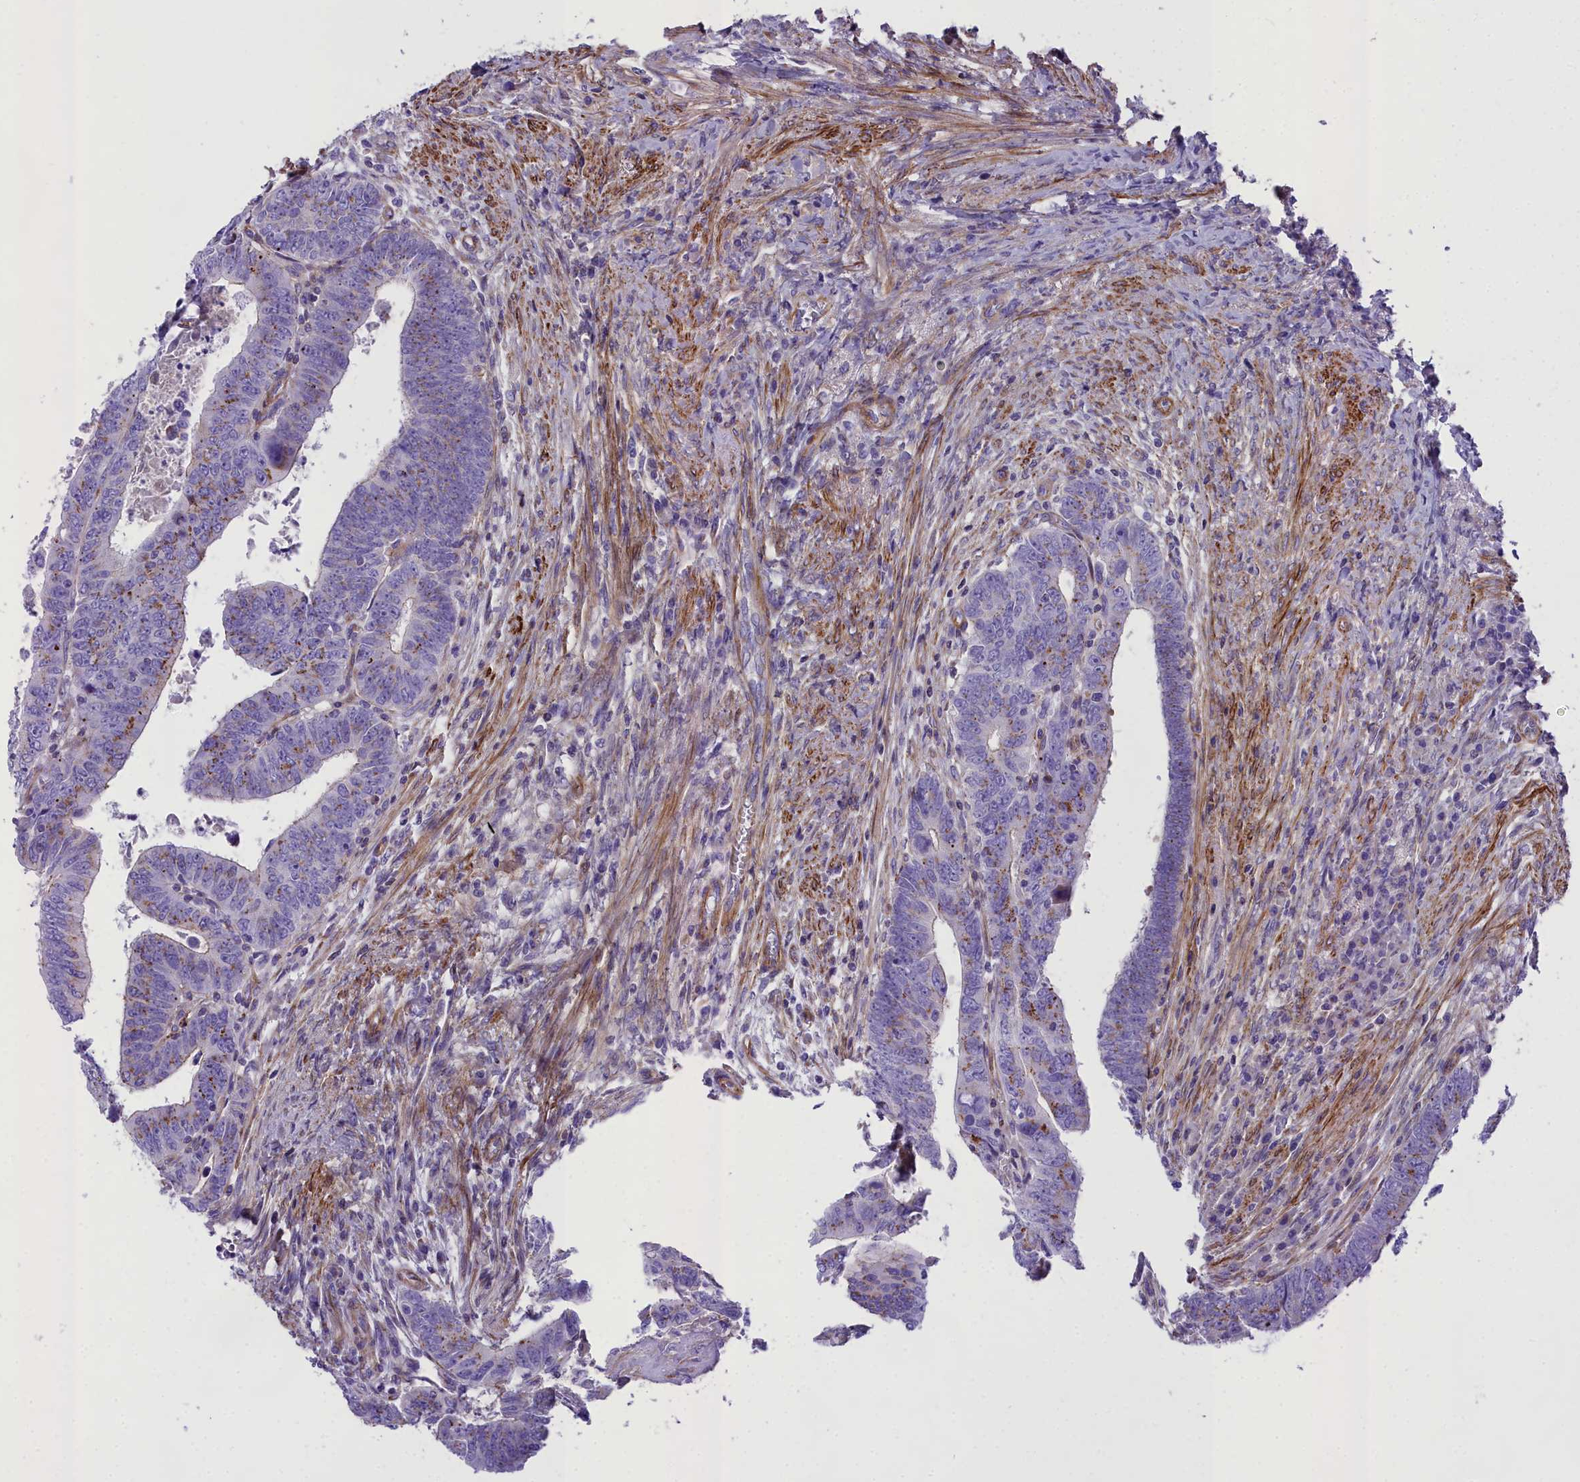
{"staining": {"intensity": "moderate", "quantity": "25%-75%", "location": "cytoplasmic/membranous"}, "tissue": "colorectal cancer", "cell_type": "Tumor cells", "image_type": "cancer", "snomed": [{"axis": "morphology", "description": "Normal tissue, NOS"}, {"axis": "morphology", "description": "Adenocarcinoma, NOS"}, {"axis": "topography", "description": "Rectum"}], "caption": "There is medium levels of moderate cytoplasmic/membranous staining in tumor cells of adenocarcinoma (colorectal), as demonstrated by immunohistochemical staining (brown color).", "gene": "GFRA1", "patient": {"sex": "female", "age": 65}}